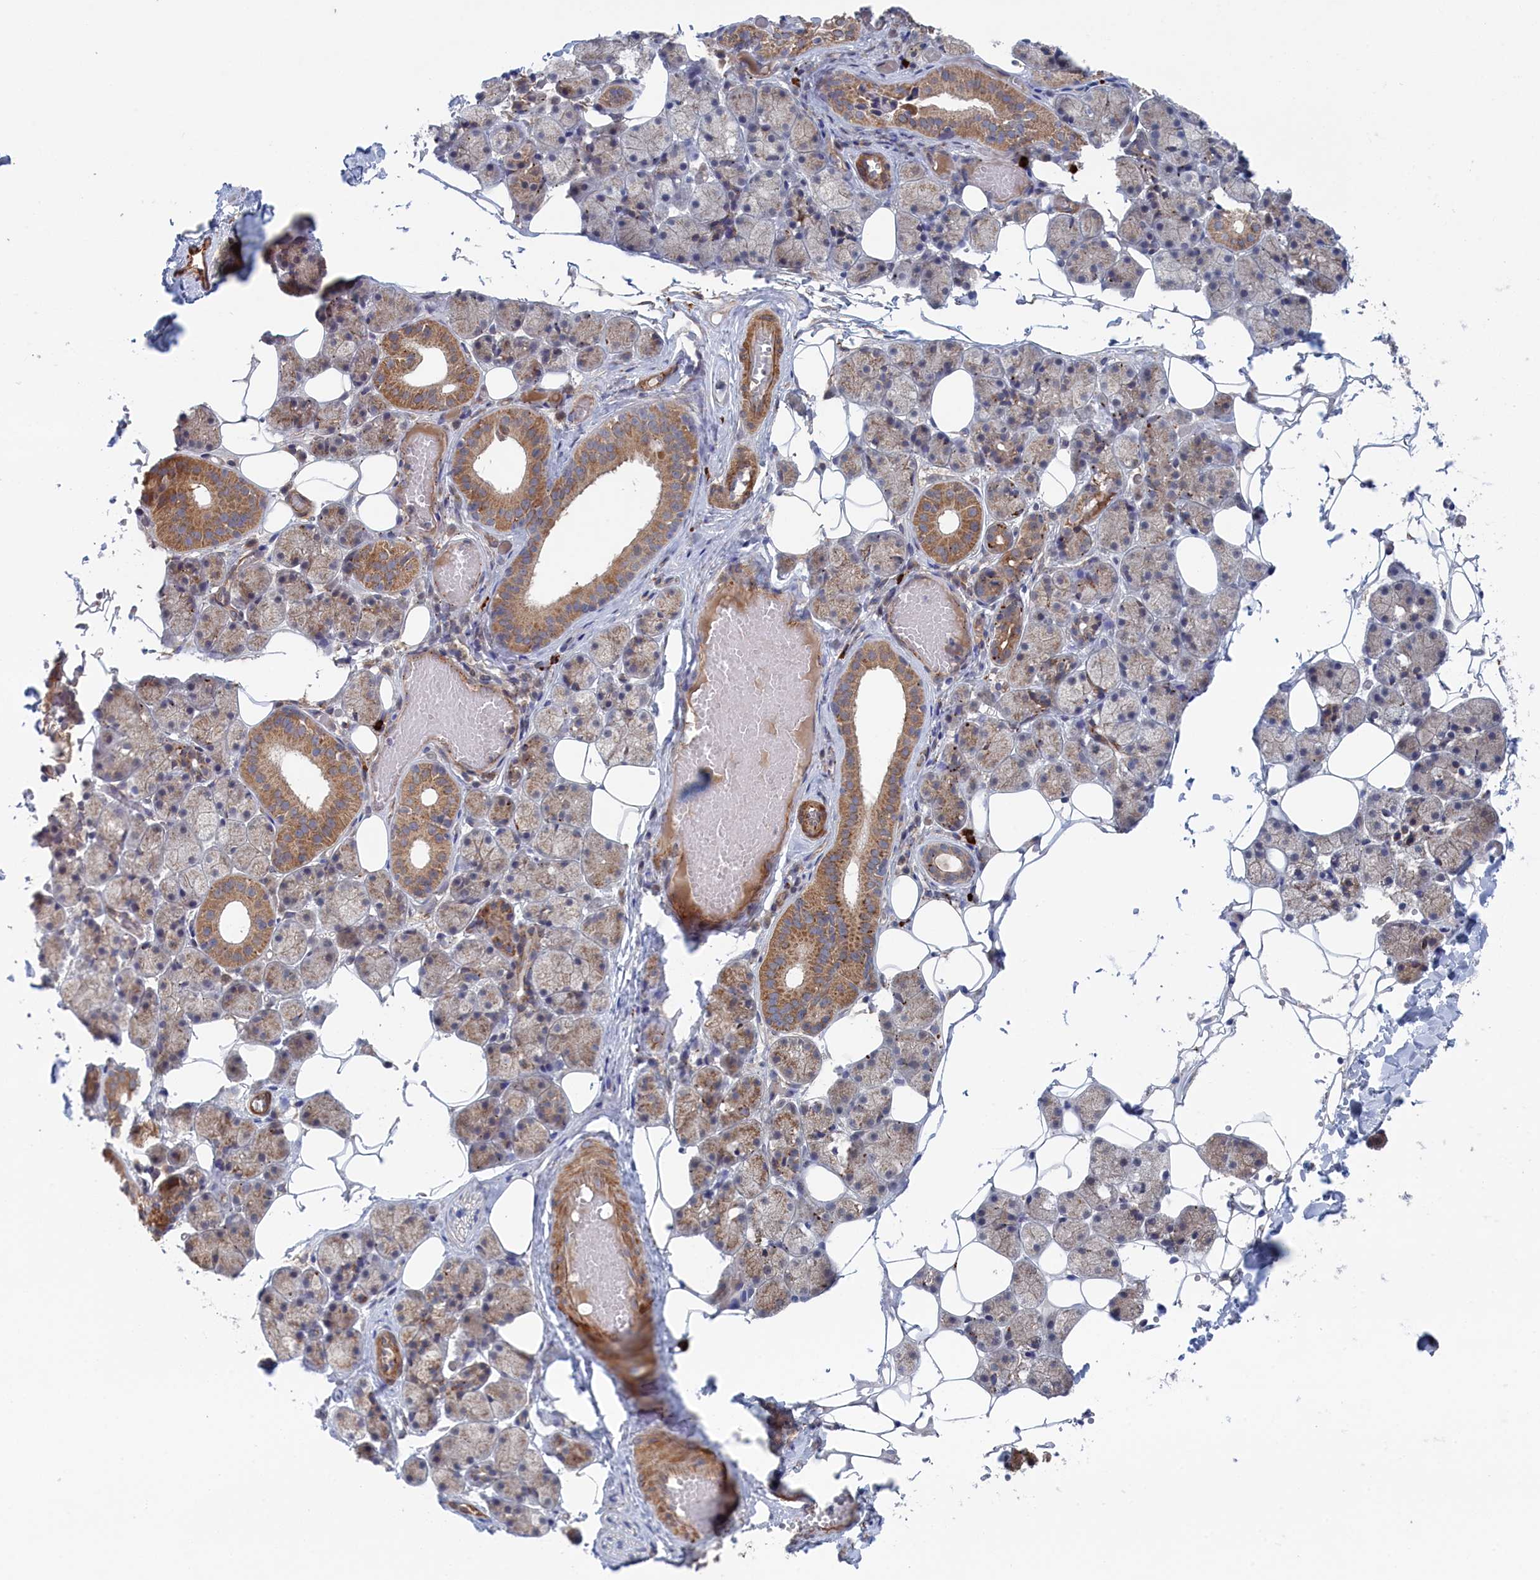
{"staining": {"intensity": "moderate", "quantity": "25%-75%", "location": "cytoplasmic/membranous"}, "tissue": "salivary gland", "cell_type": "Glandular cells", "image_type": "normal", "snomed": [{"axis": "morphology", "description": "Normal tissue, NOS"}, {"axis": "topography", "description": "Salivary gland"}], "caption": "High-power microscopy captured an immunohistochemistry photomicrograph of benign salivary gland, revealing moderate cytoplasmic/membranous positivity in about 25%-75% of glandular cells. Using DAB (3,3'-diaminobenzidine) (brown) and hematoxylin (blue) stains, captured at high magnification using brightfield microscopy.", "gene": "FILIP1L", "patient": {"sex": "female", "age": 33}}